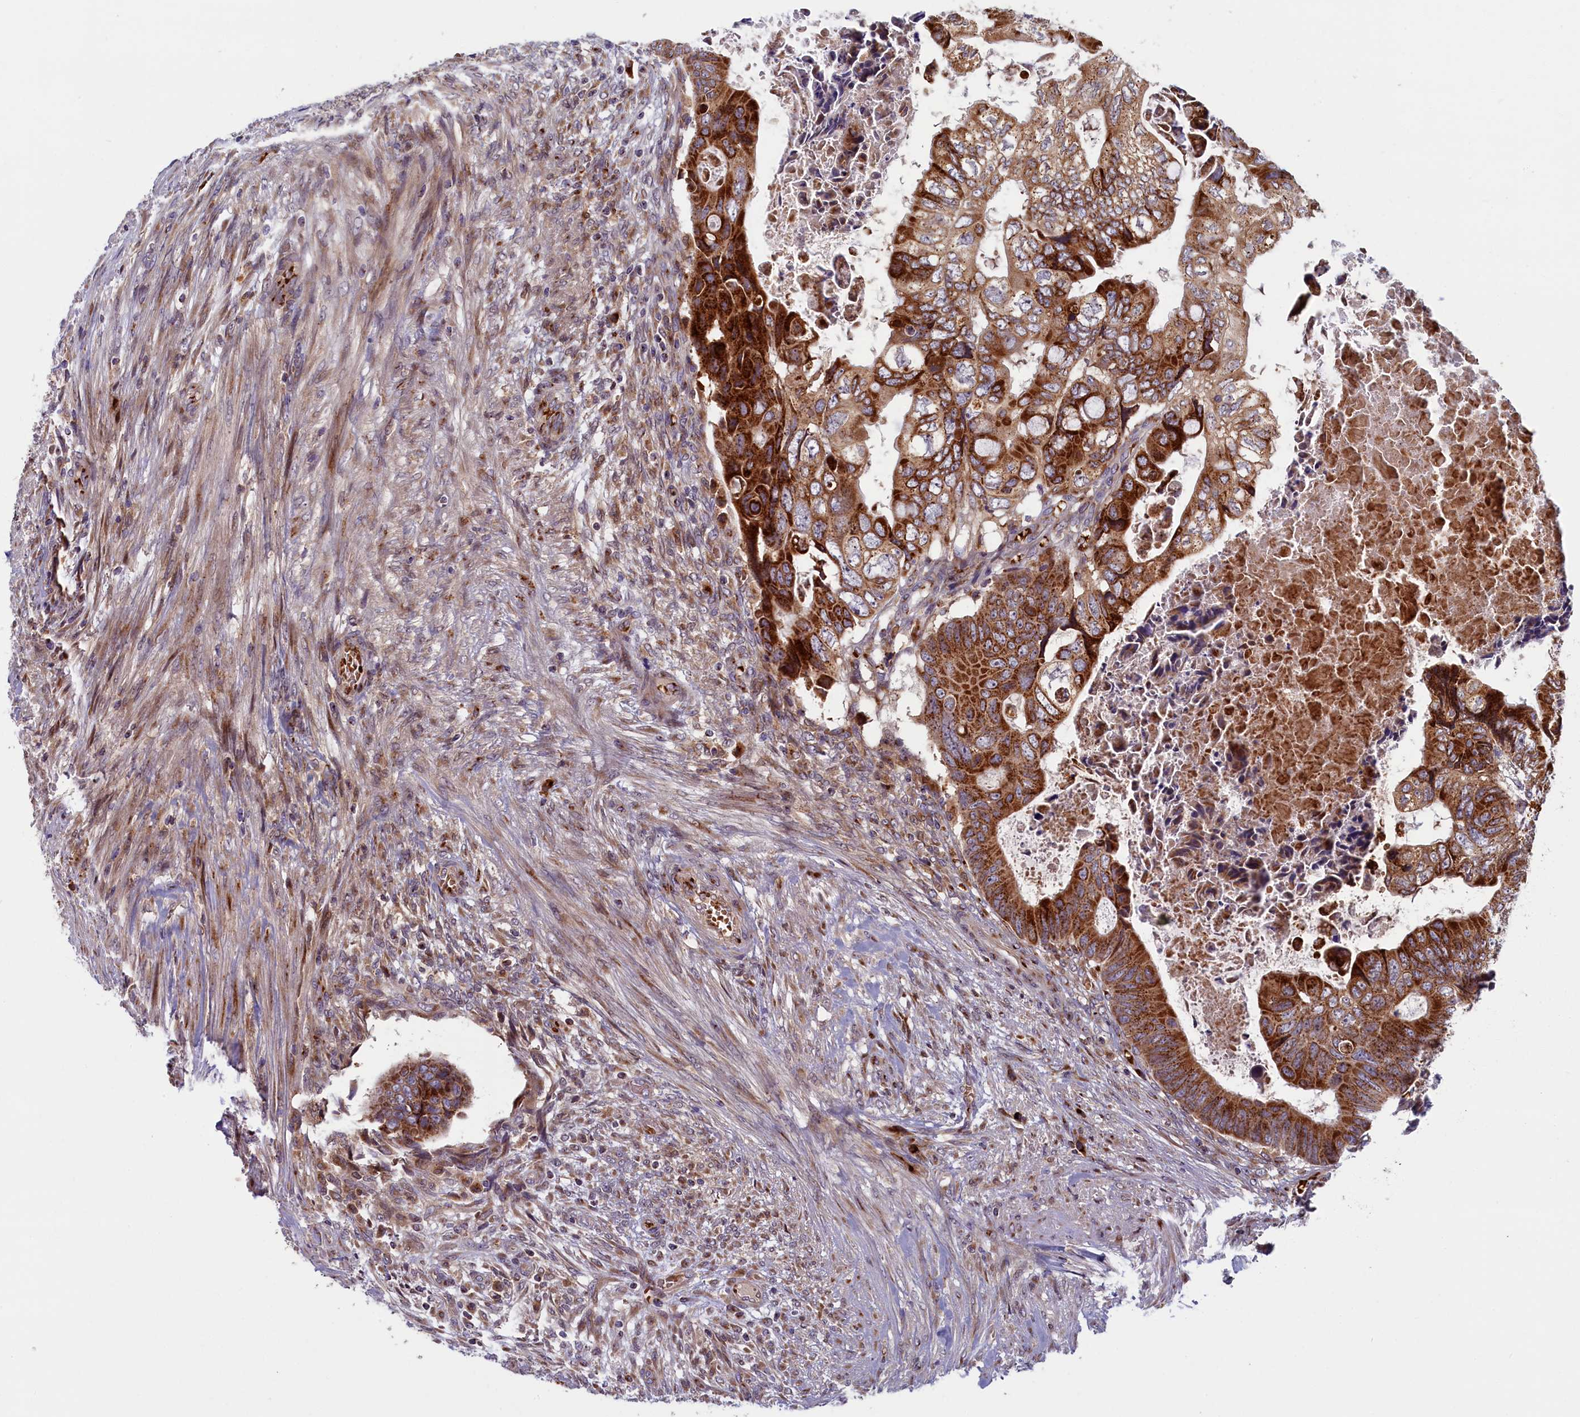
{"staining": {"intensity": "strong", "quantity": ">75%", "location": "cytoplasmic/membranous"}, "tissue": "colorectal cancer", "cell_type": "Tumor cells", "image_type": "cancer", "snomed": [{"axis": "morphology", "description": "Adenocarcinoma, NOS"}, {"axis": "topography", "description": "Rectum"}], "caption": "Colorectal adenocarcinoma stained with a protein marker displays strong staining in tumor cells.", "gene": "BLVRB", "patient": {"sex": "female", "age": 78}}